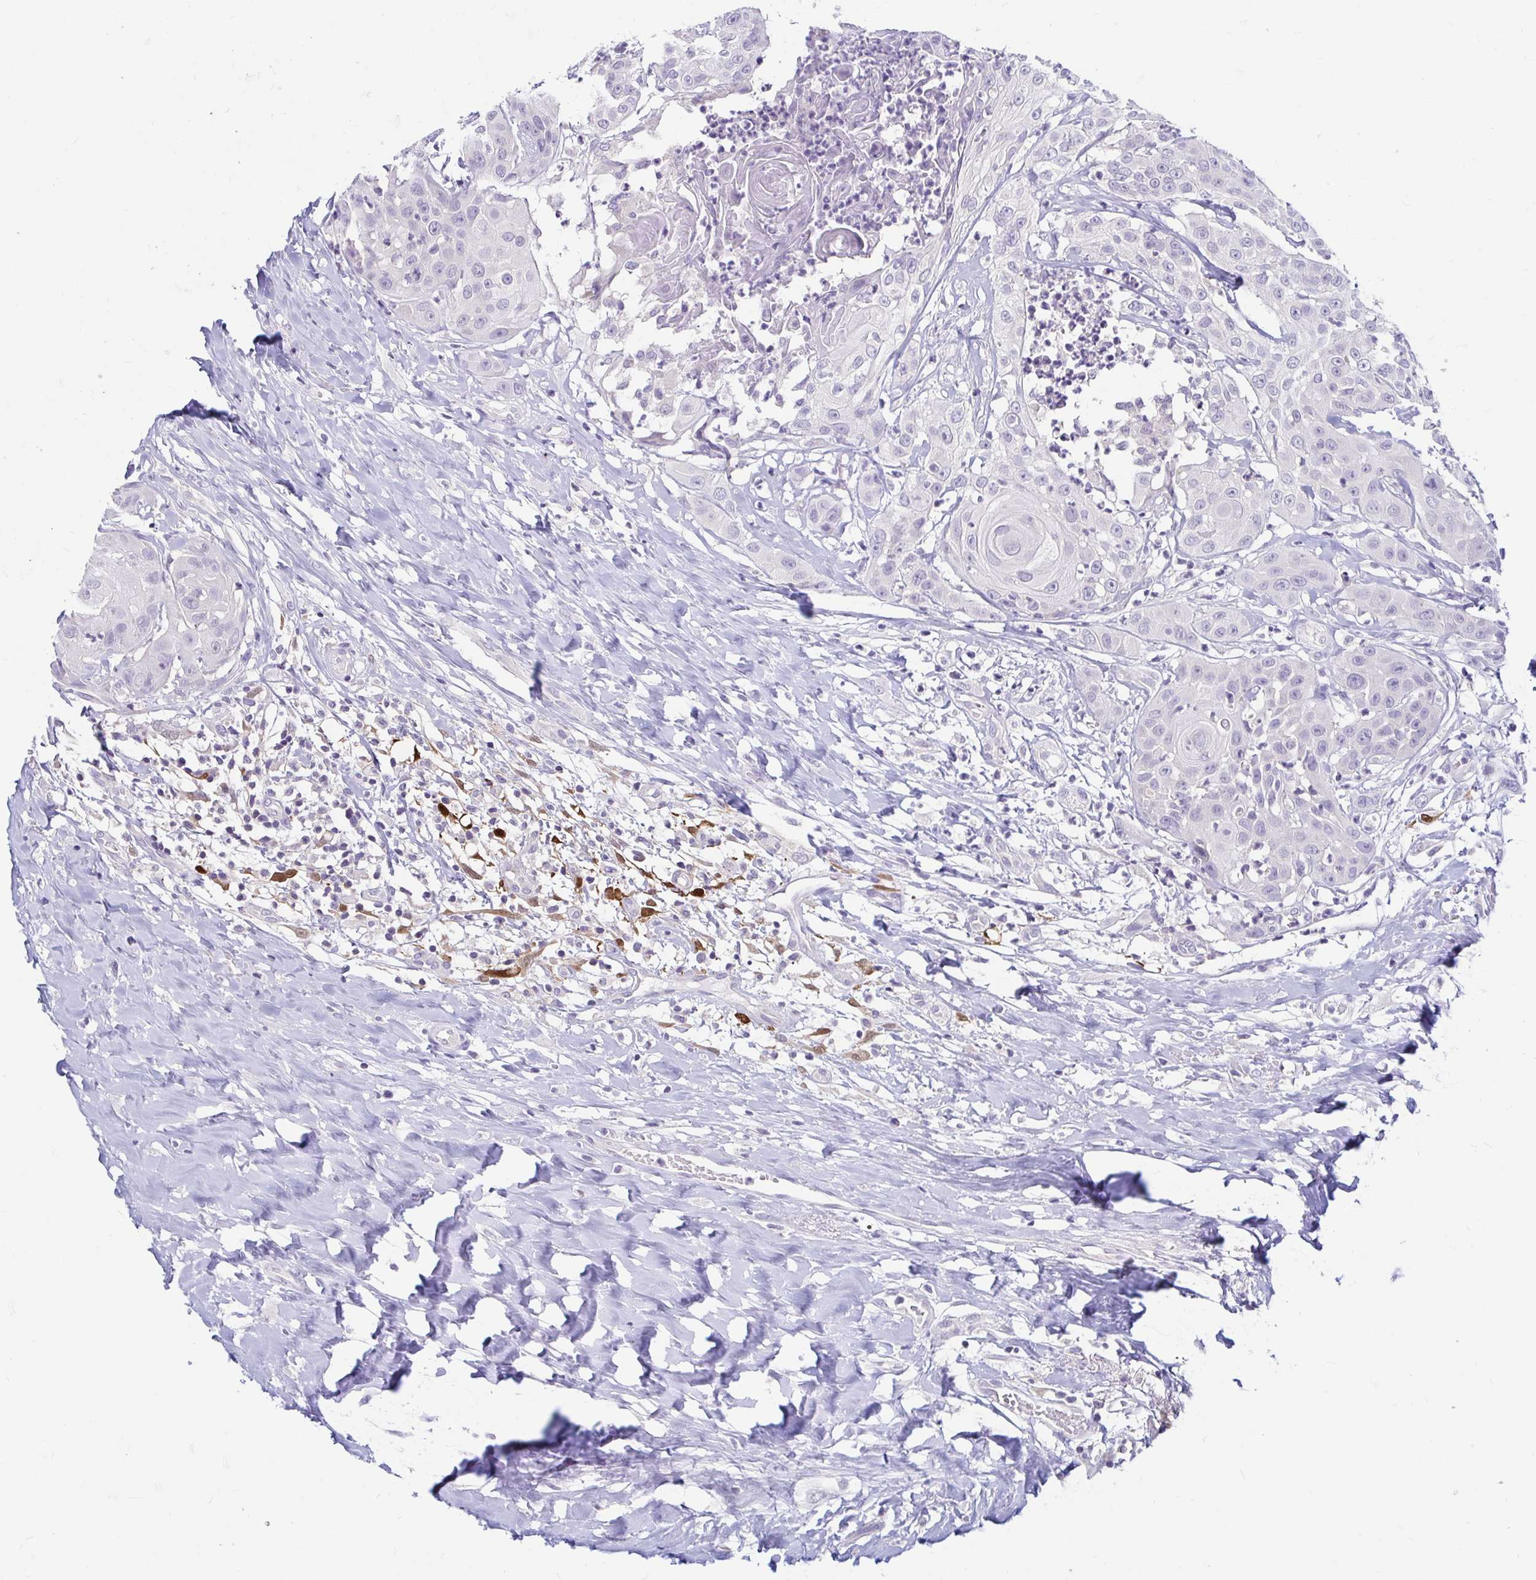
{"staining": {"intensity": "negative", "quantity": "none", "location": "none"}, "tissue": "head and neck cancer", "cell_type": "Tumor cells", "image_type": "cancer", "snomed": [{"axis": "morphology", "description": "Squamous cell carcinoma, NOS"}, {"axis": "topography", "description": "Head-Neck"}], "caption": "This image is of head and neck squamous cell carcinoma stained with immunohistochemistry (IHC) to label a protein in brown with the nuclei are counter-stained blue. There is no staining in tumor cells.", "gene": "ADH1A", "patient": {"sex": "male", "age": 83}}